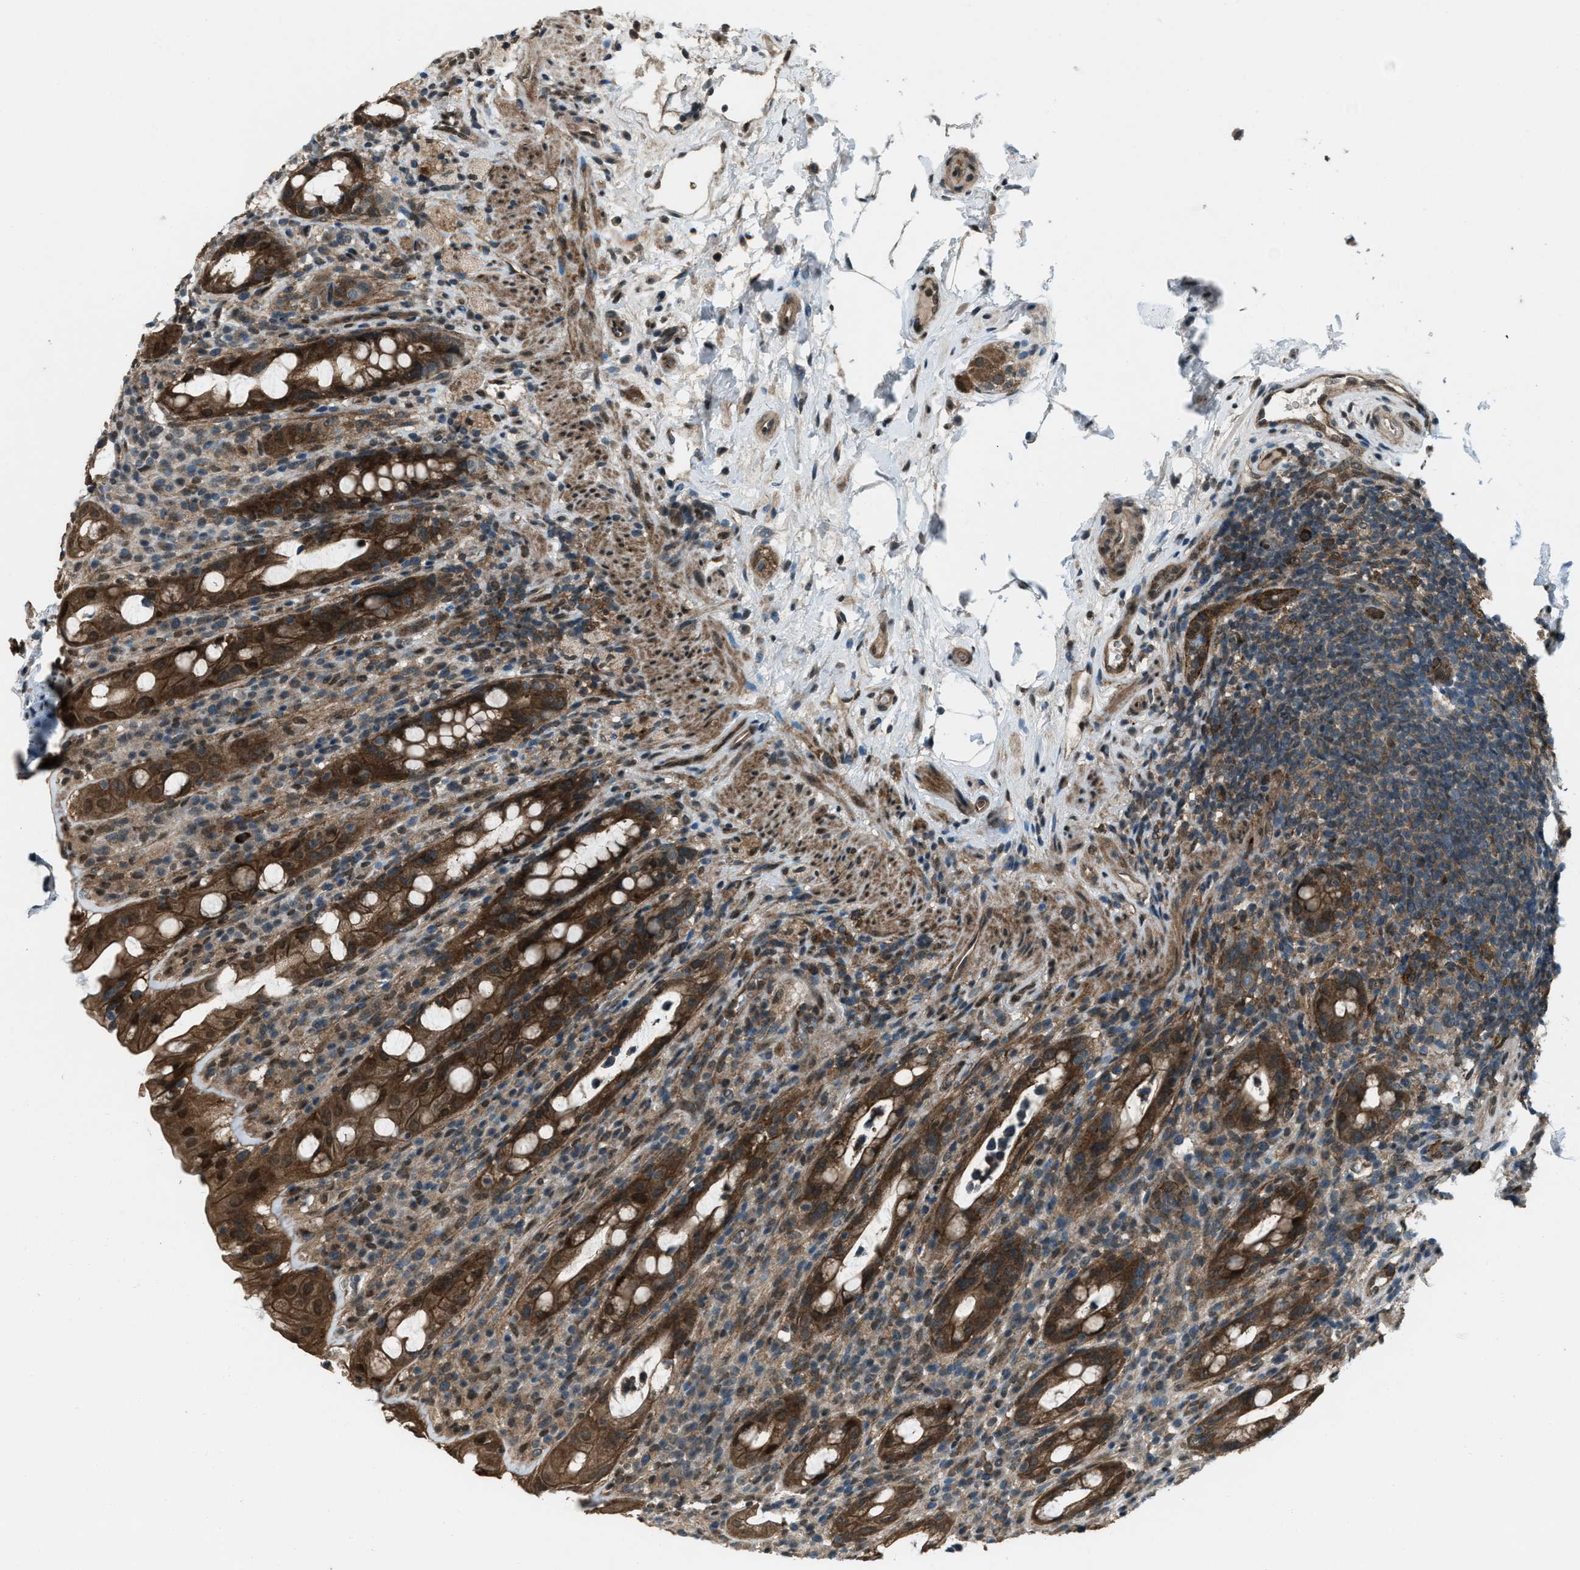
{"staining": {"intensity": "strong", "quantity": ">75%", "location": "cytoplasmic/membranous"}, "tissue": "rectum", "cell_type": "Glandular cells", "image_type": "normal", "snomed": [{"axis": "morphology", "description": "Normal tissue, NOS"}, {"axis": "topography", "description": "Rectum"}], "caption": "Protein staining of unremarkable rectum exhibits strong cytoplasmic/membranous staining in approximately >75% of glandular cells. The staining is performed using DAB brown chromogen to label protein expression. The nuclei are counter-stained blue using hematoxylin.", "gene": "SVIL", "patient": {"sex": "male", "age": 44}}